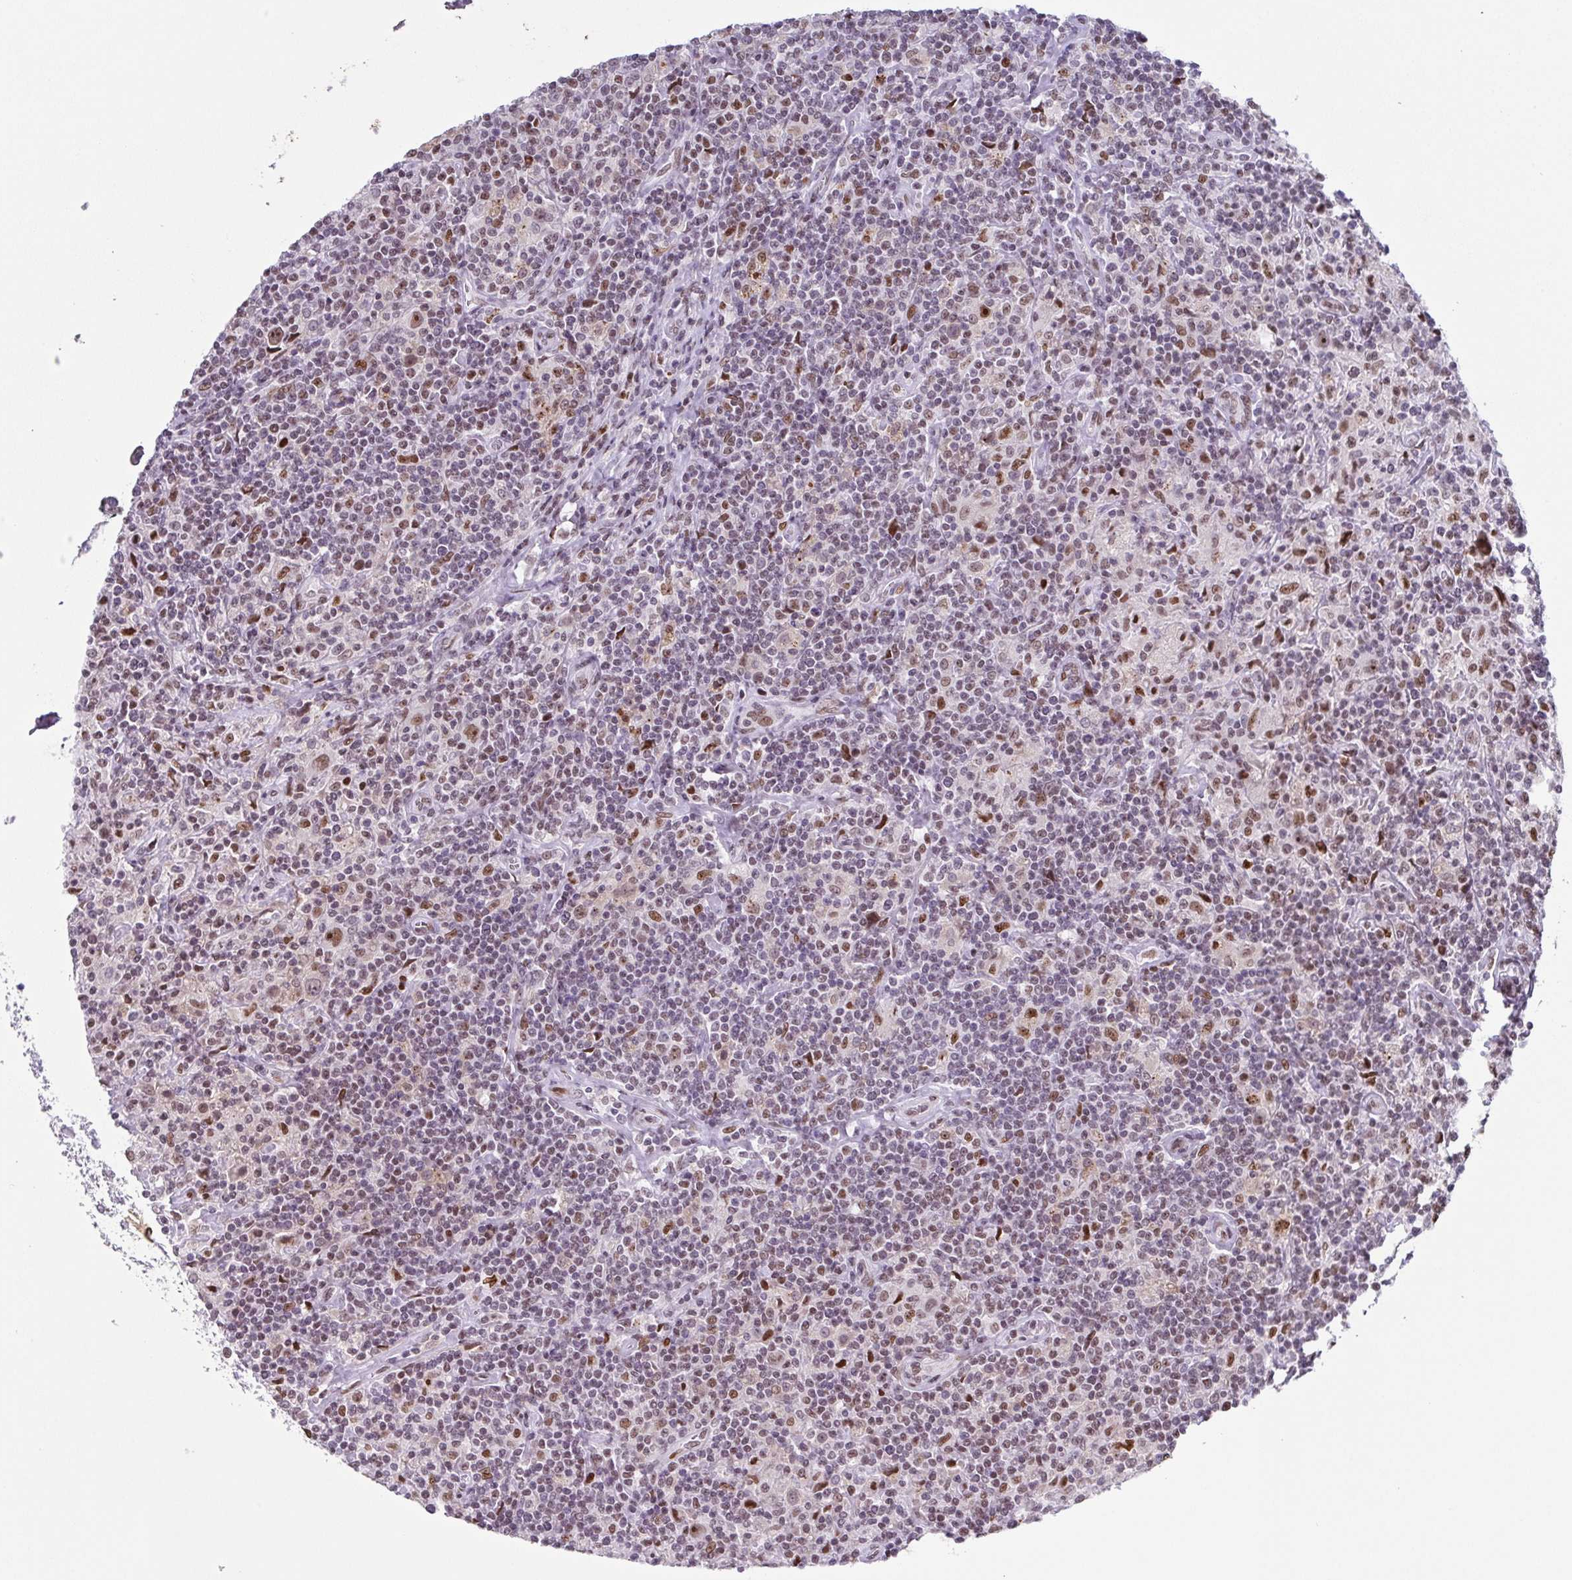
{"staining": {"intensity": "moderate", "quantity": "25%-75%", "location": "nuclear"}, "tissue": "lymphoma", "cell_type": "Tumor cells", "image_type": "cancer", "snomed": [{"axis": "morphology", "description": "Hodgkin's disease, NOS"}, {"axis": "topography", "description": "Lymph node"}], "caption": "Immunohistochemical staining of Hodgkin's disease demonstrates medium levels of moderate nuclear protein expression in approximately 25%-75% of tumor cells. (DAB (3,3'-diaminobenzidine) IHC with brightfield microscopy, high magnification).", "gene": "RB1", "patient": {"sex": "male", "age": 70}}